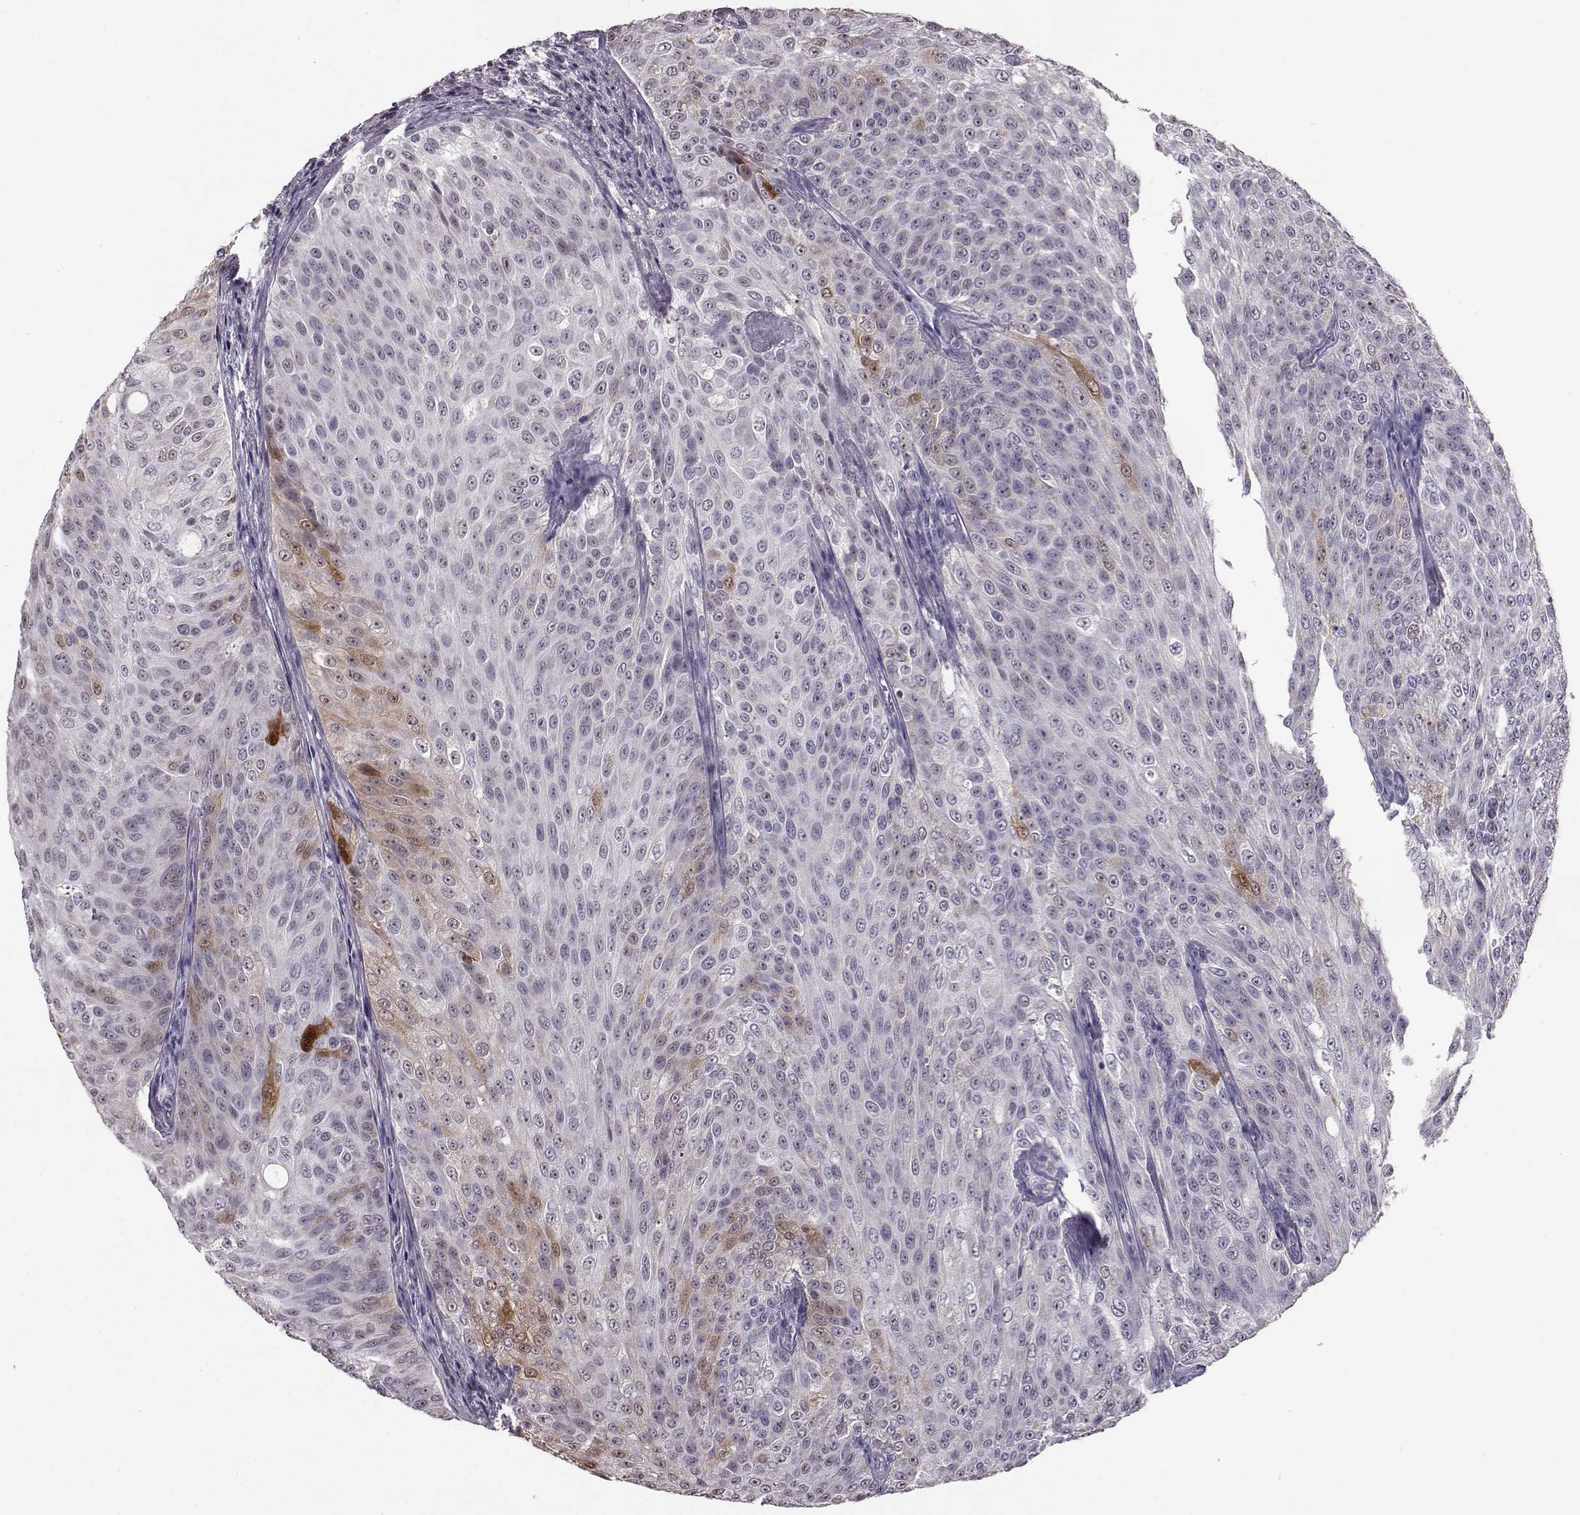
{"staining": {"intensity": "moderate", "quantity": "<25%", "location": "cytoplasmic/membranous,nuclear"}, "tissue": "urothelial cancer", "cell_type": "Tumor cells", "image_type": "cancer", "snomed": [{"axis": "morphology", "description": "Urothelial carcinoma, Low grade"}, {"axis": "topography", "description": "Ureter, NOS"}, {"axis": "topography", "description": "Urinary bladder"}], "caption": "This histopathology image displays immunohistochemistry staining of human urothelial carcinoma (low-grade), with low moderate cytoplasmic/membranous and nuclear expression in about <25% of tumor cells.", "gene": "ALDH3A1", "patient": {"sex": "male", "age": 78}}